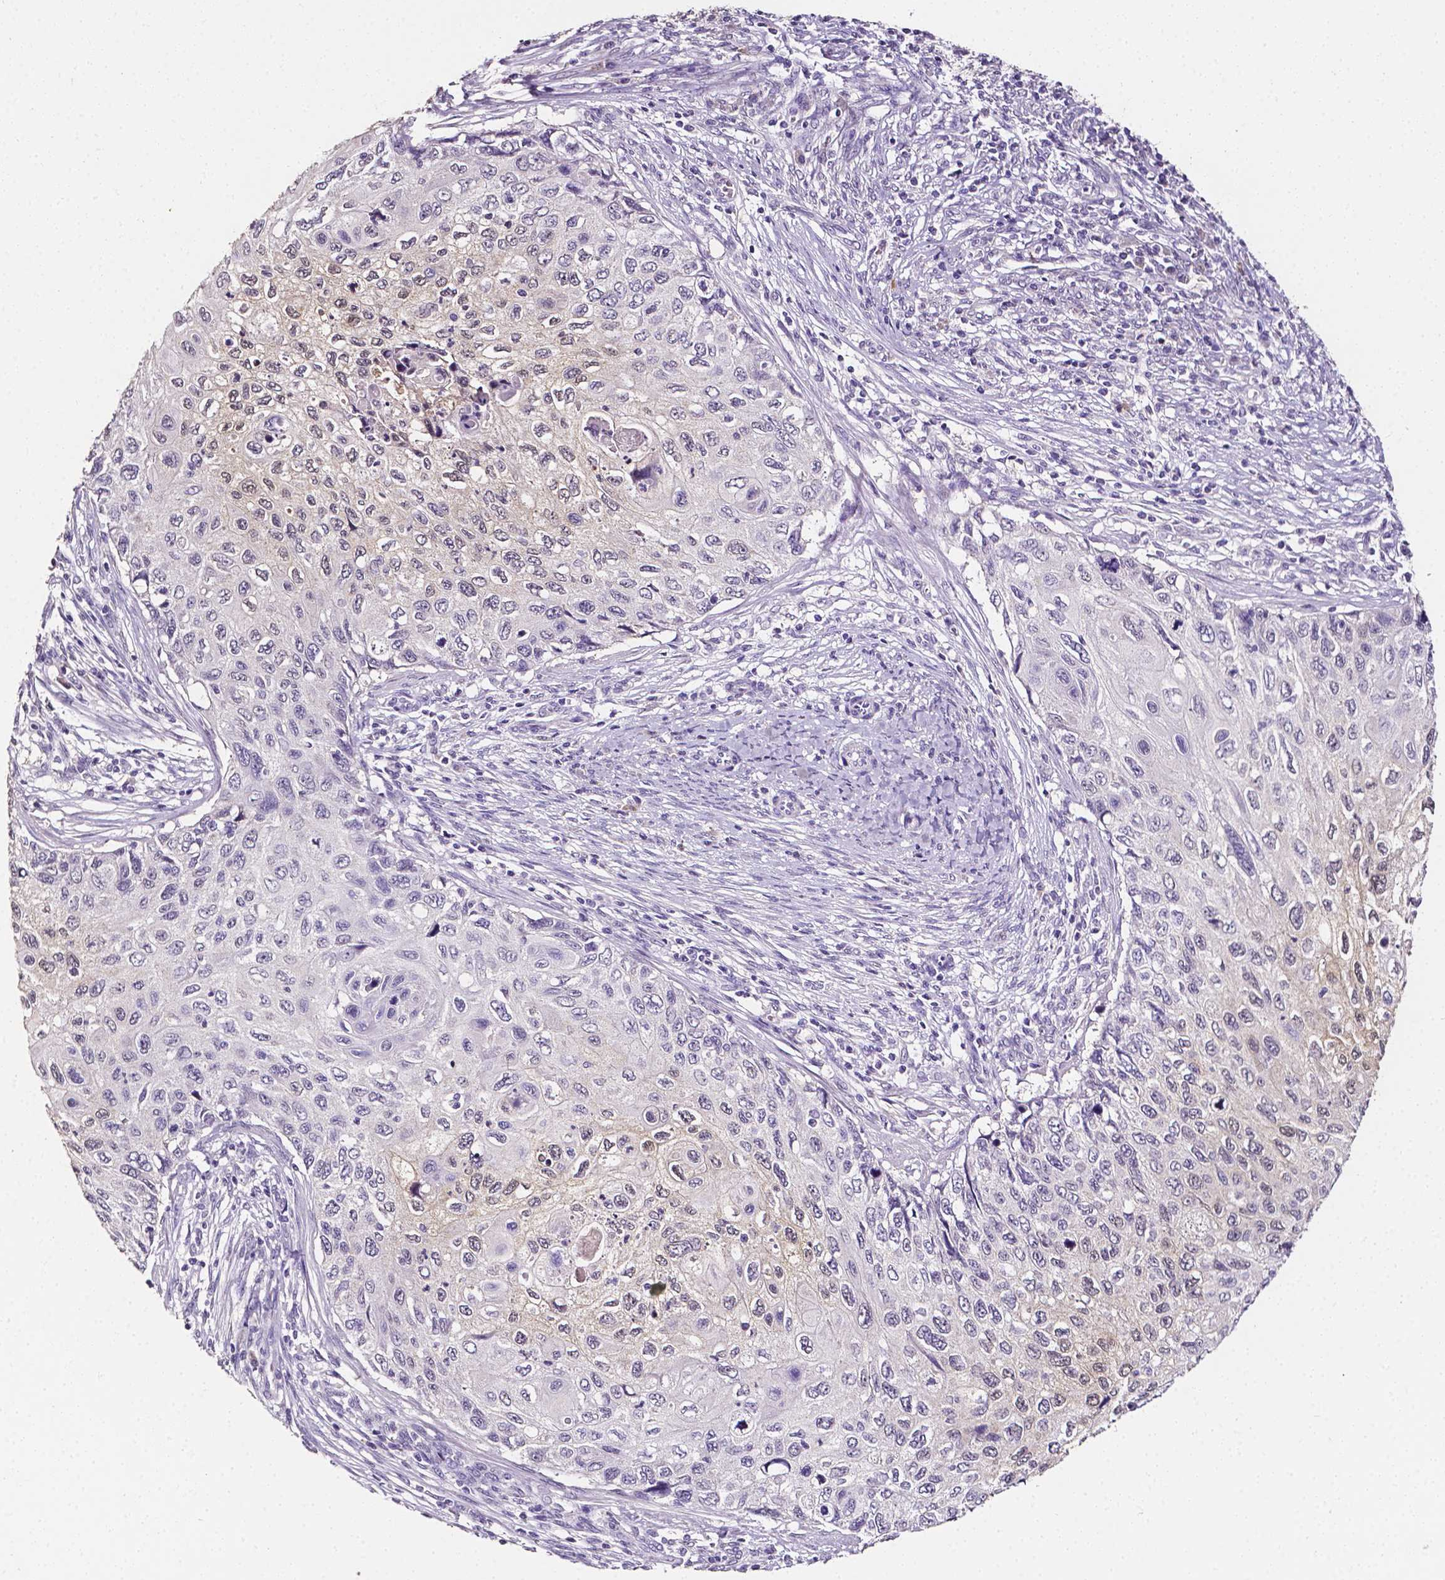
{"staining": {"intensity": "negative", "quantity": "none", "location": "none"}, "tissue": "cervical cancer", "cell_type": "Tumor cells", "image_type": "cancer", "snomed": [{"axis": "morphology", "description": "Squamous cell carcinoma, NOS"}, {"axis": "topography", "description": "Cervix"}], "caption": "Tumor cells are negative for protein expression in human cervical cancer.", "gene": "PSAT1", "patient": {"sex": "female", "age": 70}}